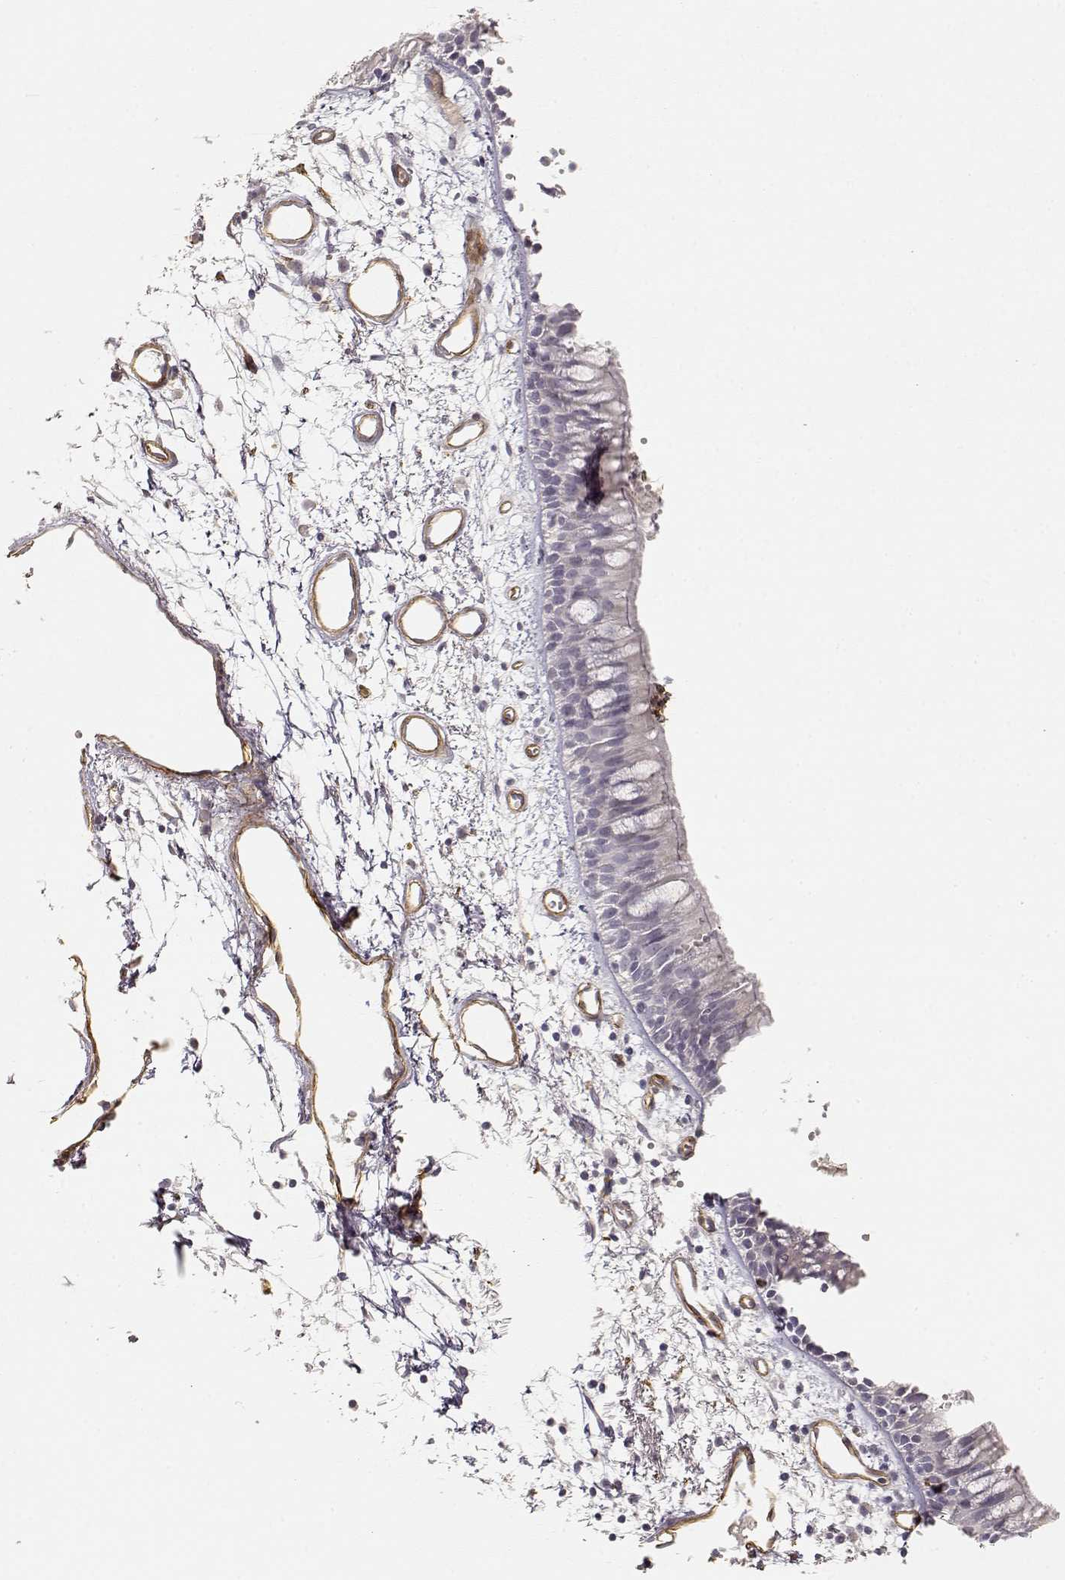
{"staining": {"intensity": "negative", "quantity": "none", "location": "none"}, "tissue": "bronchus", "cell_type": "Respiratory epithelial cells", "image_type": "normal", "snomed": [{"axis": "morphology", "description": "Normal tissue, NOS"}, {"axis": "morphology", "description": "Squamous cell carcinoma, NOS"}, {"axis": "topography", "description": "Cartilage tissue"}, {"axis": "topography", "description": "Bronchus"}, {"axis": "topography", "description": "Lung"}], "caption": "Immunohistochemical staining of benign human bronchus demonstrates no significant positivity in respiratory epithelial cells.", "gene": "LAMA4", "patient": {"sex": "male", "age": 66}}